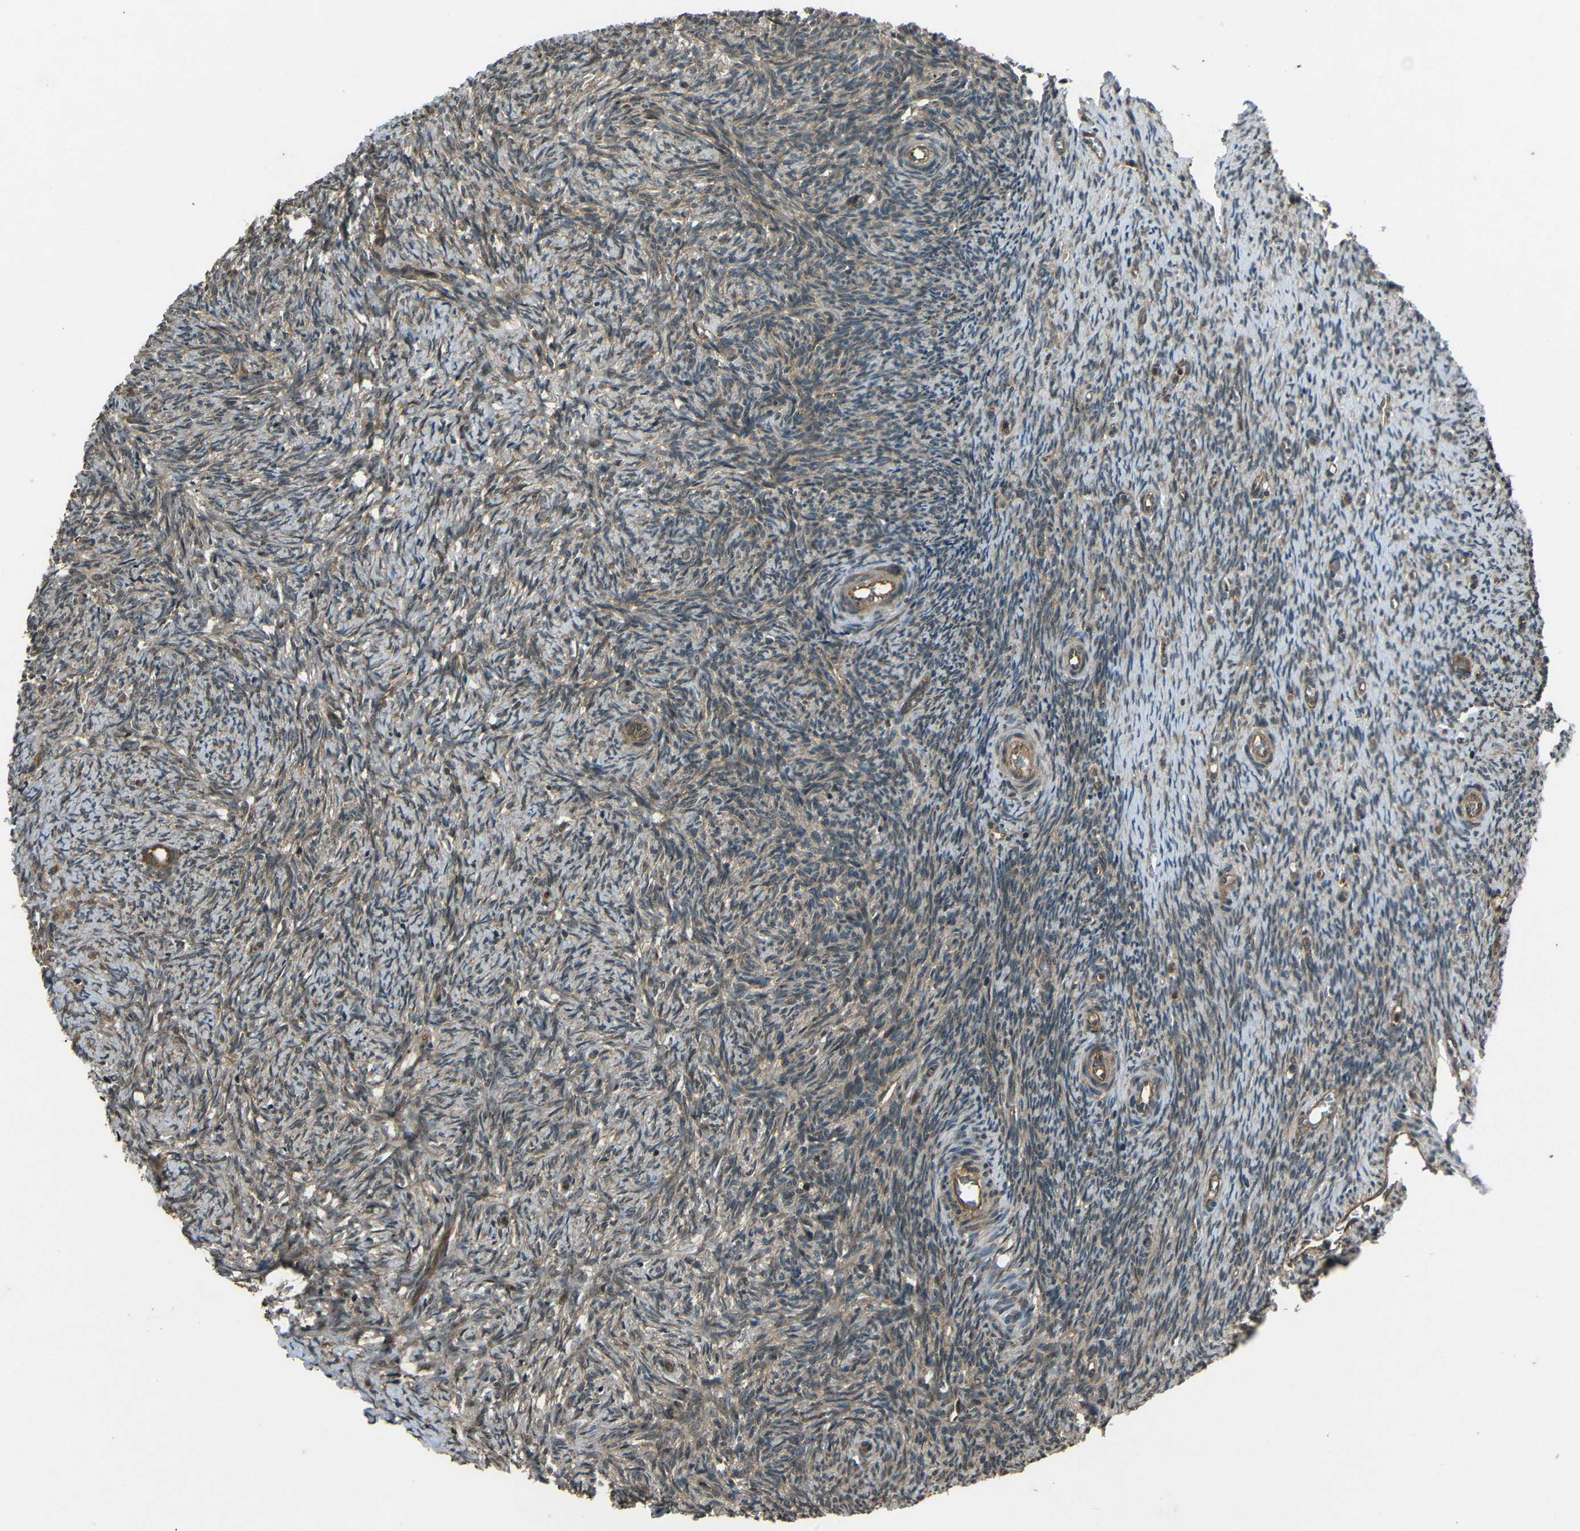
{"staining": {"intensity": "moderate", "quantity": "25%-75%", "location": "cytoplasmic/membranous"}, "tissue": "ovary", "cell_type": "Ovarian stroma cells", "image_type": "normal", "snomed": [{"axis": "morphology", "description": "Normal tissue, NOS"}, {"axis": "topography", "description": "Ovary"}], "caption": "High-power microscopy captured an immunohistochemistry micrograph of normal ovary, revealing moderate cytoplasmic/membranous positivity in approximately 25%-75% of ovarian stroma cells. The protein of interest is shown in brown color, while the nuclei are stained blue.", "gene": "PLK2", "patient": {"sex": "female", "age": 41}}